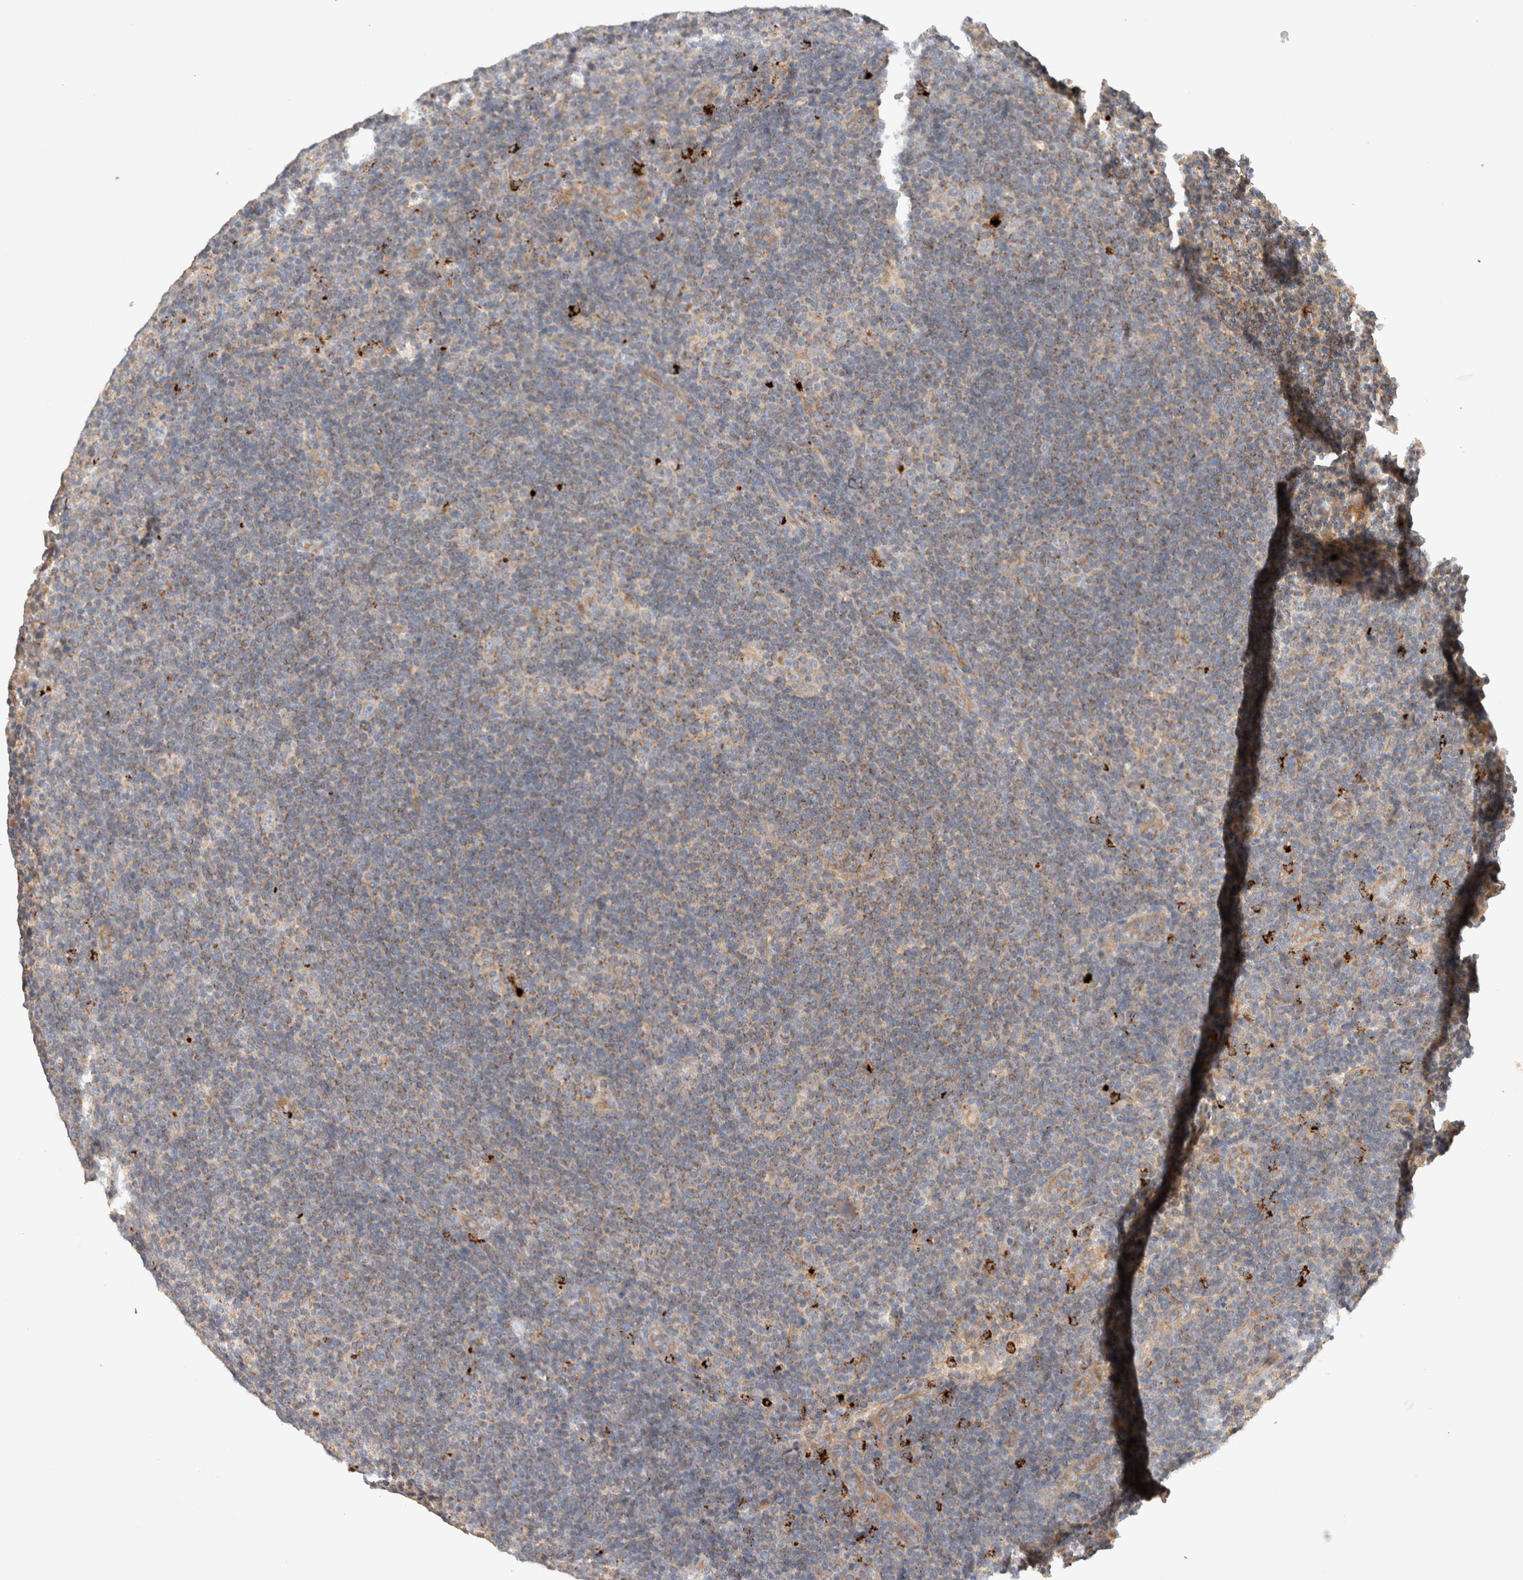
{"staining": {"intensity": "negative", "quantity": "none", "location": "none"}, "tissue": "lymphoma", "cell_type": "Tumor cells", "image_type": "cancer", "snomed": [{"axis": "morphology", "description": "Hodgkin's disease, NOS"}, {"axis": "topography", "description": "Lymph node"}], "caption": "High power microscopy image of an immunohistochemistry (IHC) photomicrograph of Hodgkin's disease, revealing no significant staining in tumor cells.", "gene": "B3GNTL1", "patient": {"sex": "female", "age": 57}}